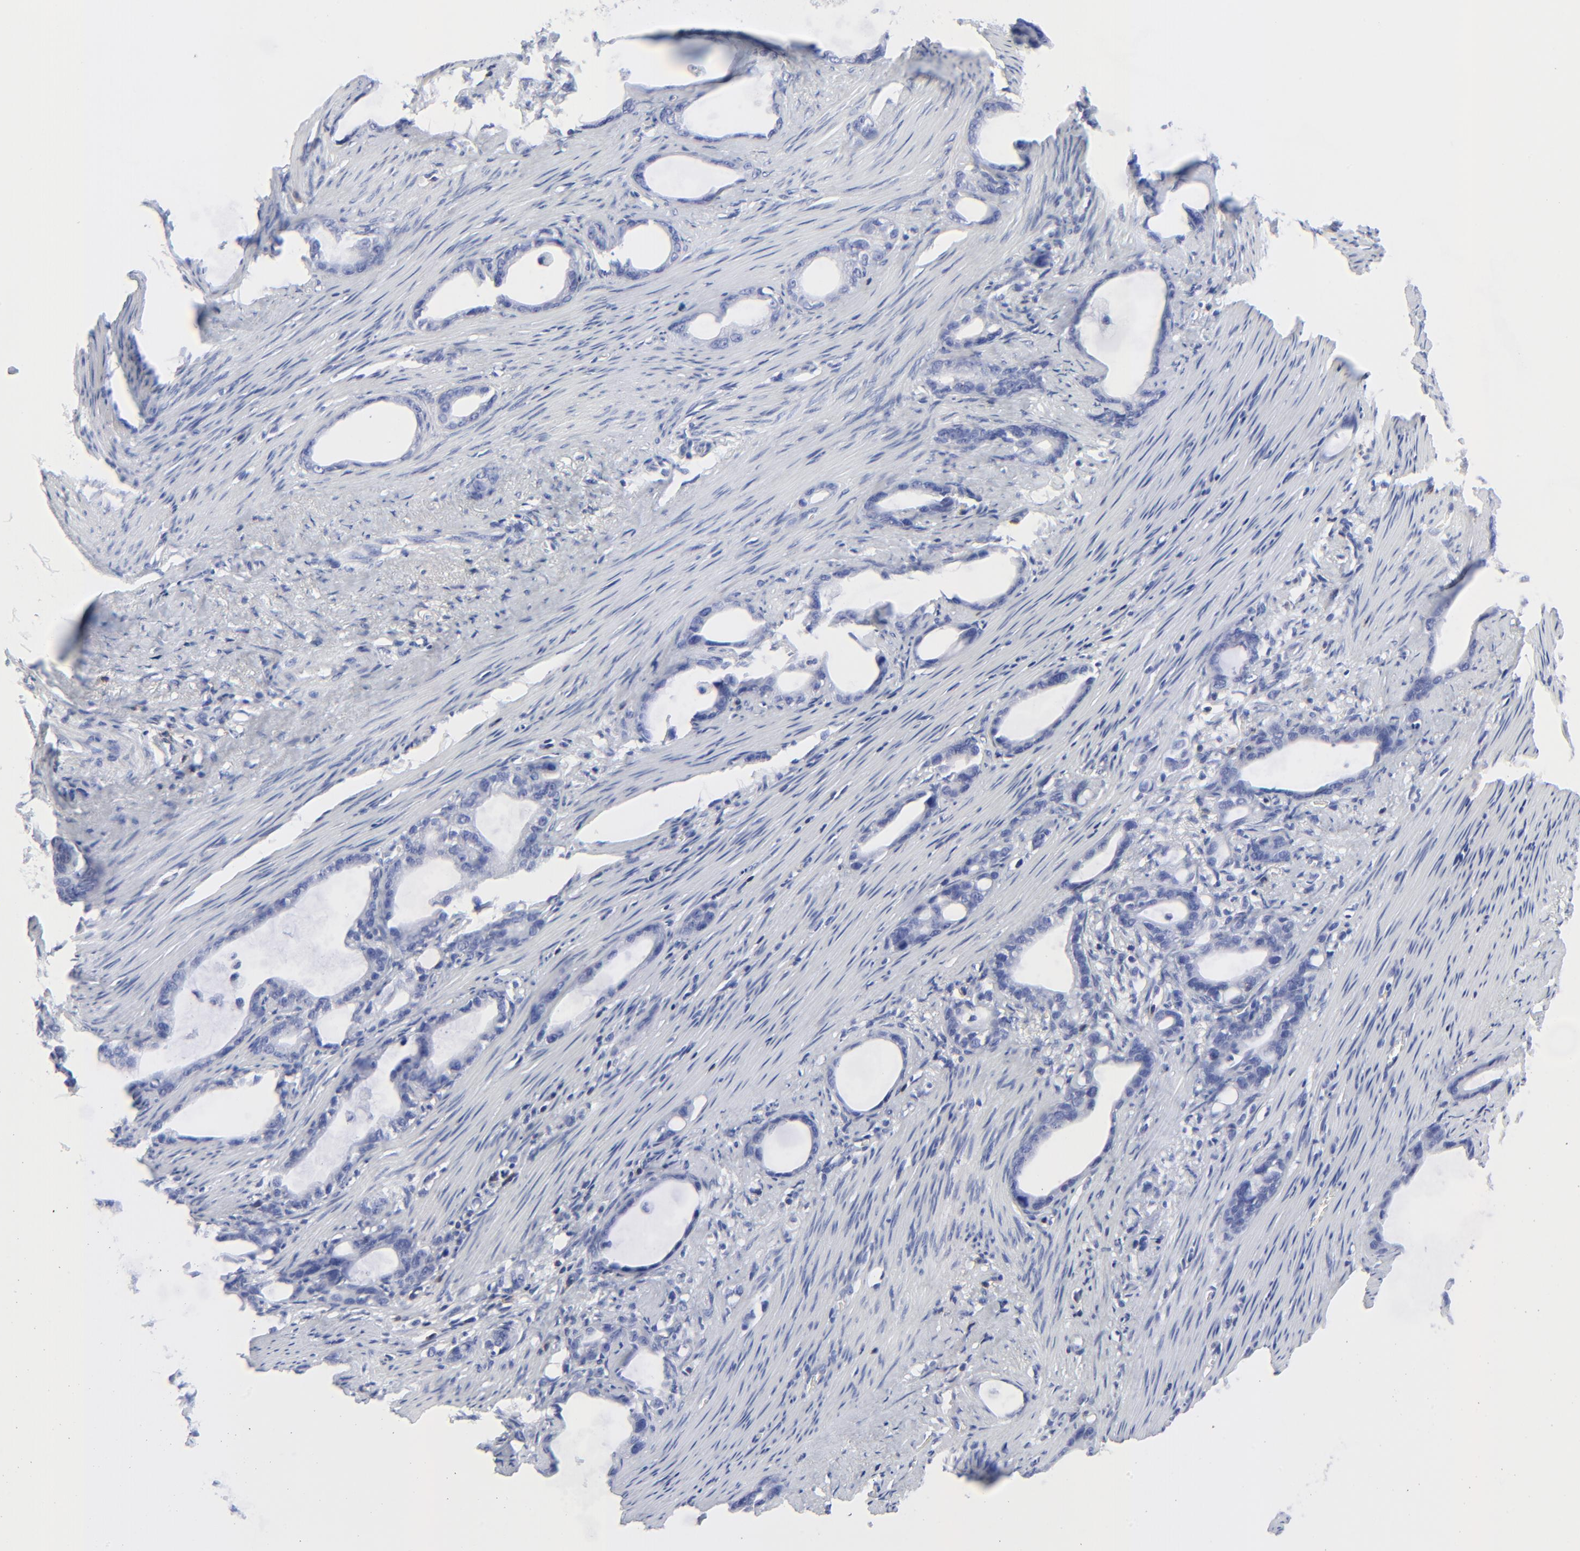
{"staining": {"intensity": "negative", "quantity": "none", "location": "none"}, "tissue": "stomach cancer", "cell_type": "Tumor cells", "image_type": "cancer", "snomed": [{"axis": "morphology", "description": "Adenocarcinoma, NOS"}, {"axis": "topography", "description": "Stomach"}], "caption": "High power microscopy image of an immunohistochemistry (IHC) histopathology image of stomach cancer, revealing no significant staining in tumor cells. (DAB (3,3'-diaminobenzidine) IHC with hematoxylin counter stain).", "gene": "LCK", "patient": {"sex": "female", "age": 75}}